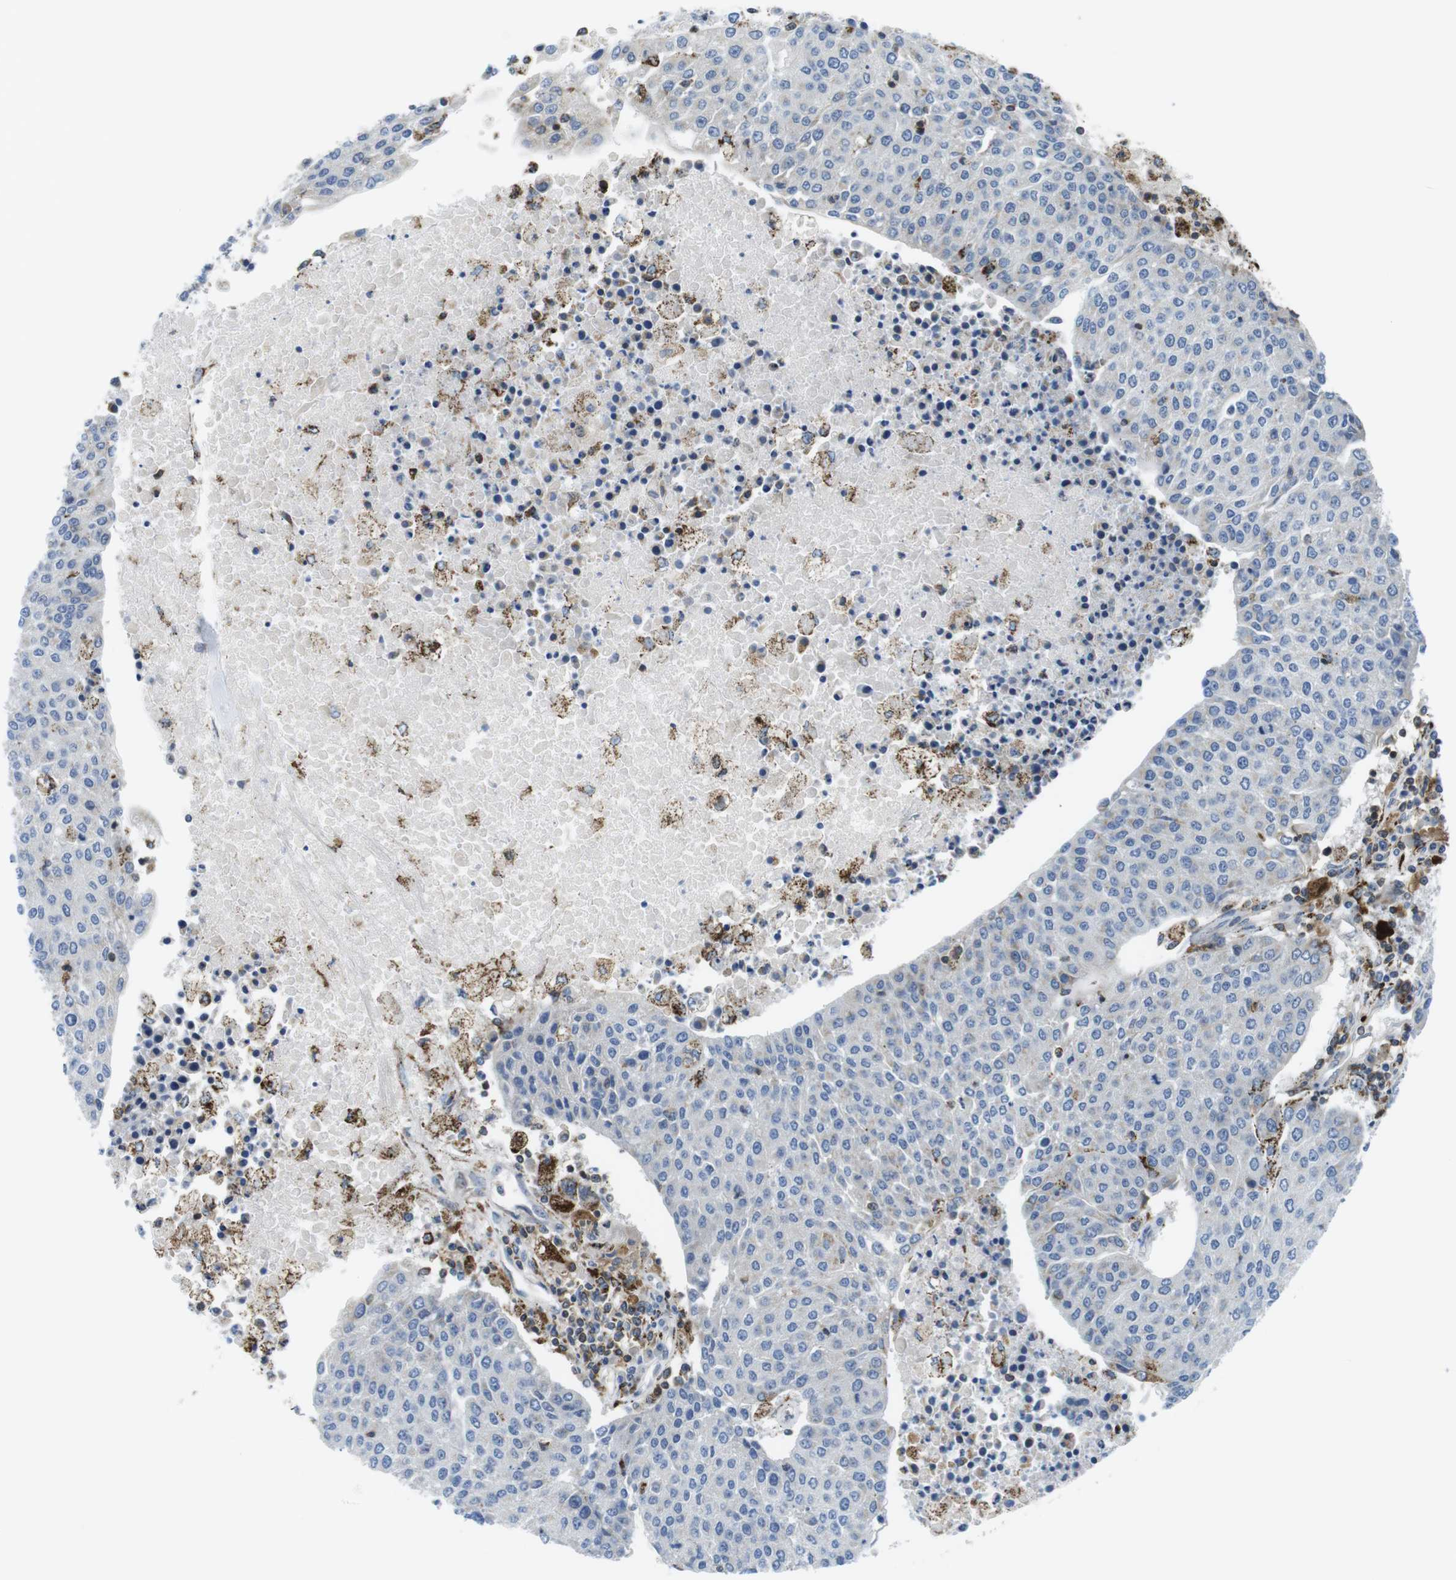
{"staining": {"intensity": "moderate", "quantity": "<25%", "location": "cytoplasmic/membranous"}, "tissue": "urothelial cancer", "cell_type": "Tumor cells", "image_type": "cancer", "snomed": [{"axis": "morphology", "description": "Urothelial carcinoma, High grade"}, {"axis": "topography", "description": "Urinary bladder"}], "caption": "High-magnification brightfield microscopy of urothelial cancer stained with DAB (3,3'-diaminobenzidine) (brown) and counterstained with hematoxylin (blue). tumor cells exhibit moderate cytoplasmic/membranous positivity is appreciated in approximately<25% of cells.", "gene": "KCNE3", "patient": {"sex": "female", "age": 85}}